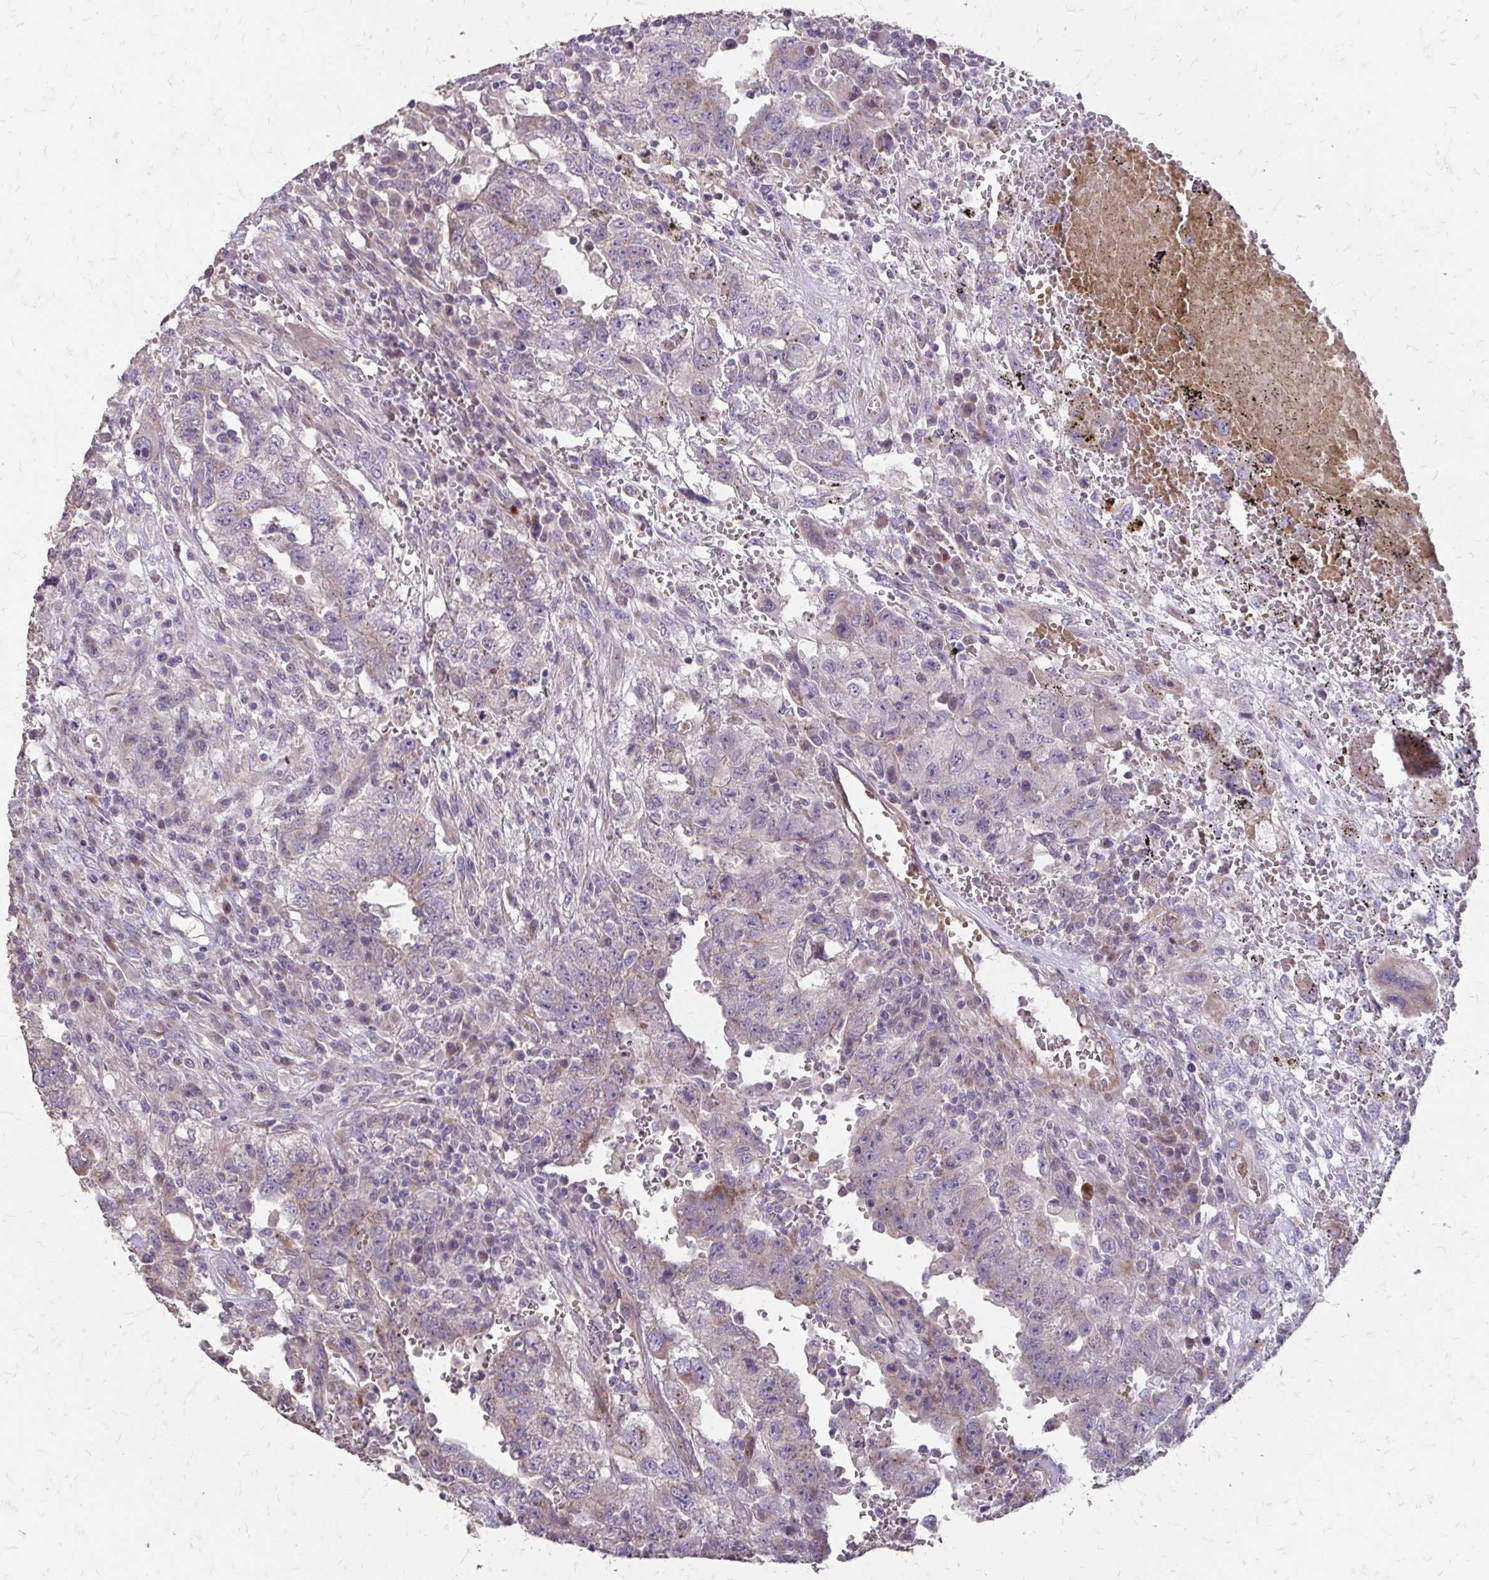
{"staining": {"intensity": "weak", "quantity": "<25%", "location": "cytoplasmic/membranous"}, "tissue": "testis cancer", "cell_type": "Tumor cells", "image_type": "cancer", "snomed": [{"axis": "morphology", "description": "Carcinoma, Embryonal, NOS"}, {"axis": "topography", "description": "Testis"}], "caption": "IHC image of embryonal carcinoma (testis) stained for a protein (brown), which reveals no expression in tumor cells.", "gene": "MYORG", "patient": {"sex": "male", "age": 26}}